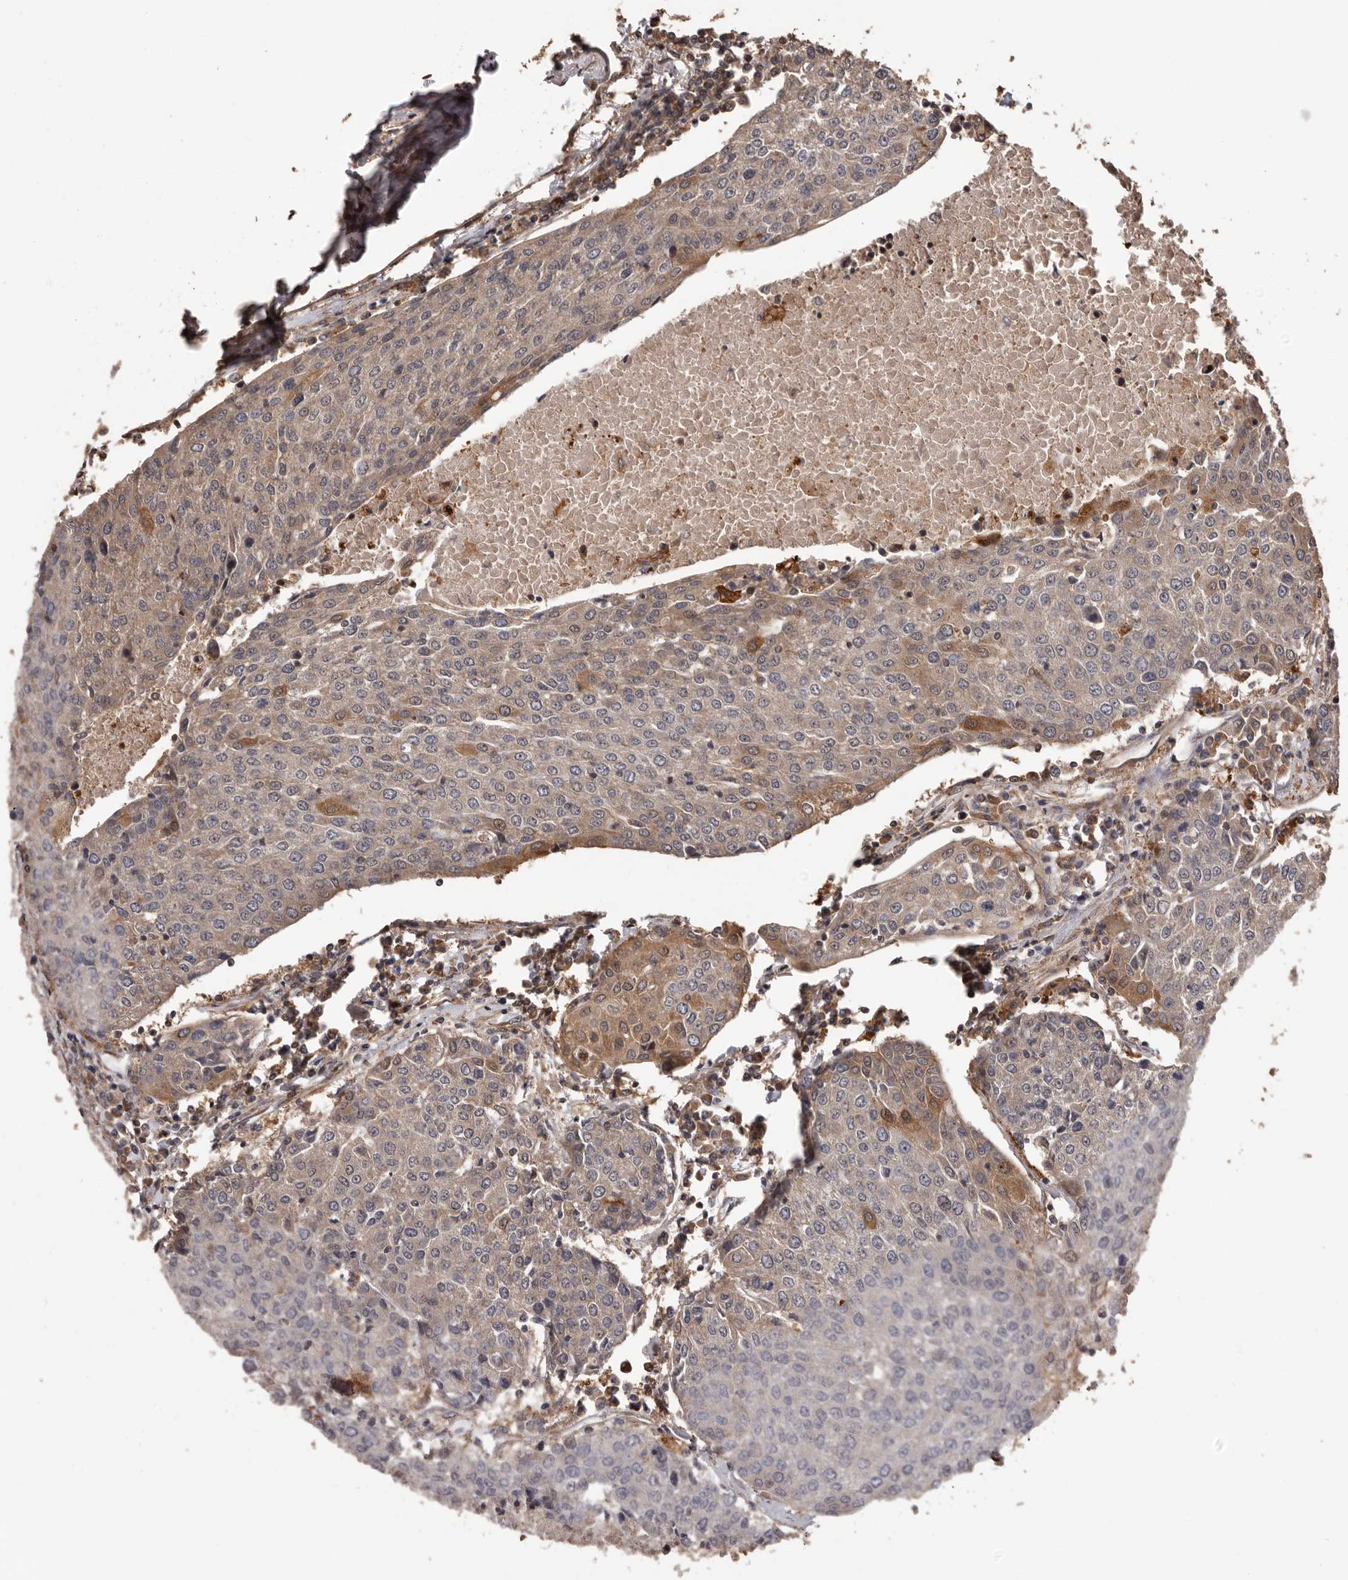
{"staining": {"intensity": "moderate", "quantity": "<25%", "location": "cytoplasmic/membranous"}, "tissue": "urothelial cancer", "cell_type": "Tumor cells", "image_type": "cancer", "snomed": [{"axis": "morphology", "description": "Urothelial carcinoma, High grade"}, {"axis": "topography", "description": "Urinary bladder"}], "caption": "Immunohistochemistry (IHC) photomicrograph of urothelial carcinoma (high-grade) stained for a protein (brown), which demonstrates low levels of moderate cytoplasmic/membranous positivity in approximately <25% of tumor cells.", "gene": "ADAMTS2", "patient": {"sex": "female", "age": 85}}